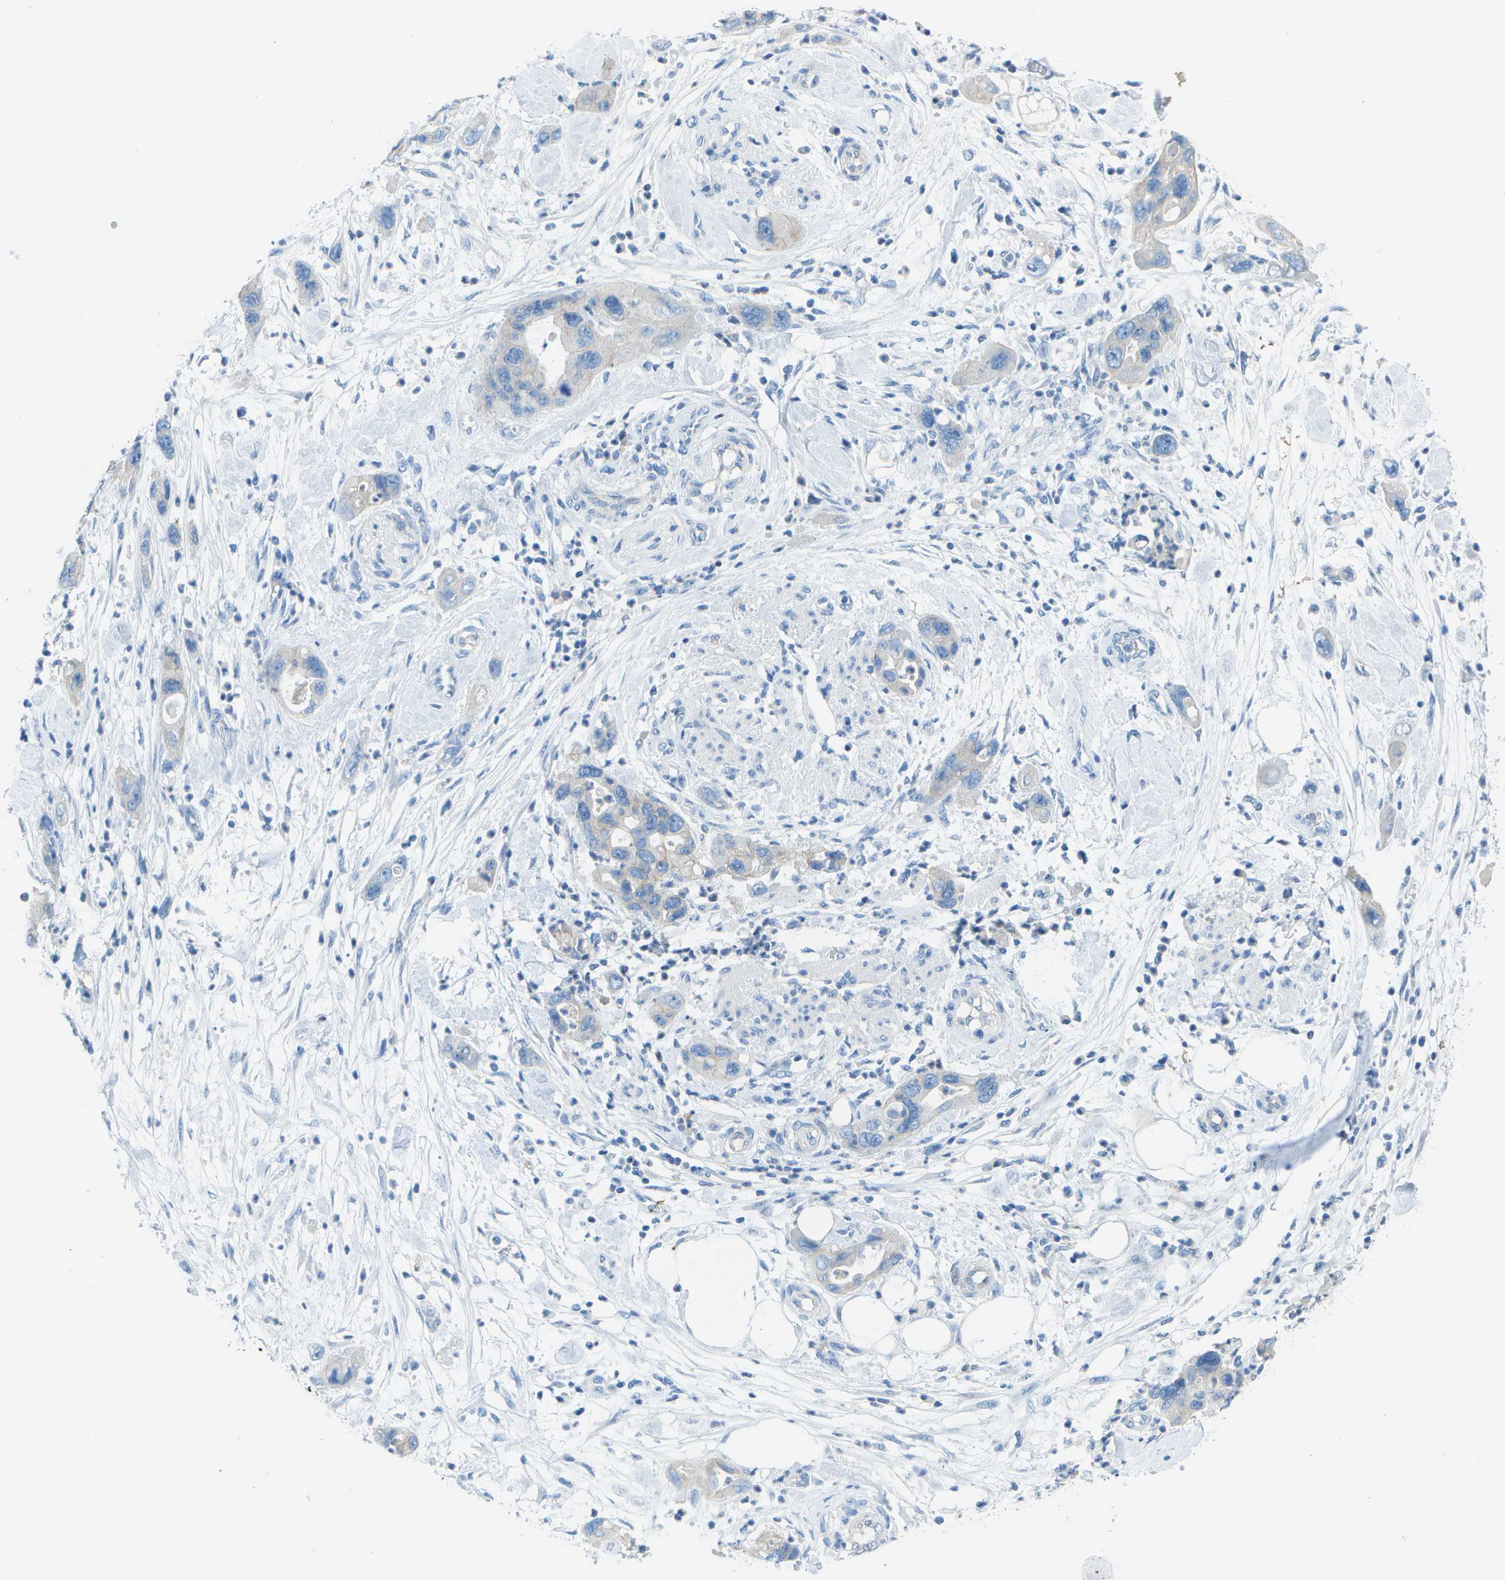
{"staining": {"intensity": "negative", "quantity": "none", "location": "none"}, "tissue": "pancreatic cancer", "cell_type": "Tumor cells", "image_type": "cancer", "snomed": [{"axis": "morphology", "description": "Normal tissue, NOS"}, {"axis": "morphology", "description": "Adenocarcinoma, NOS"}, {"axis": "topography", "description": "Pancreas"}], "caption": "Immunohistochemistry photomicrograph of neoplastic tissue: human pancreatic cancer (adenocarcinoma) stained with DAB (3,3'-diaminobenzidine) displays no significant protein staining in tumor cells.", "gene": "CD46", "patient": {"sex": "female", "age": 71}}